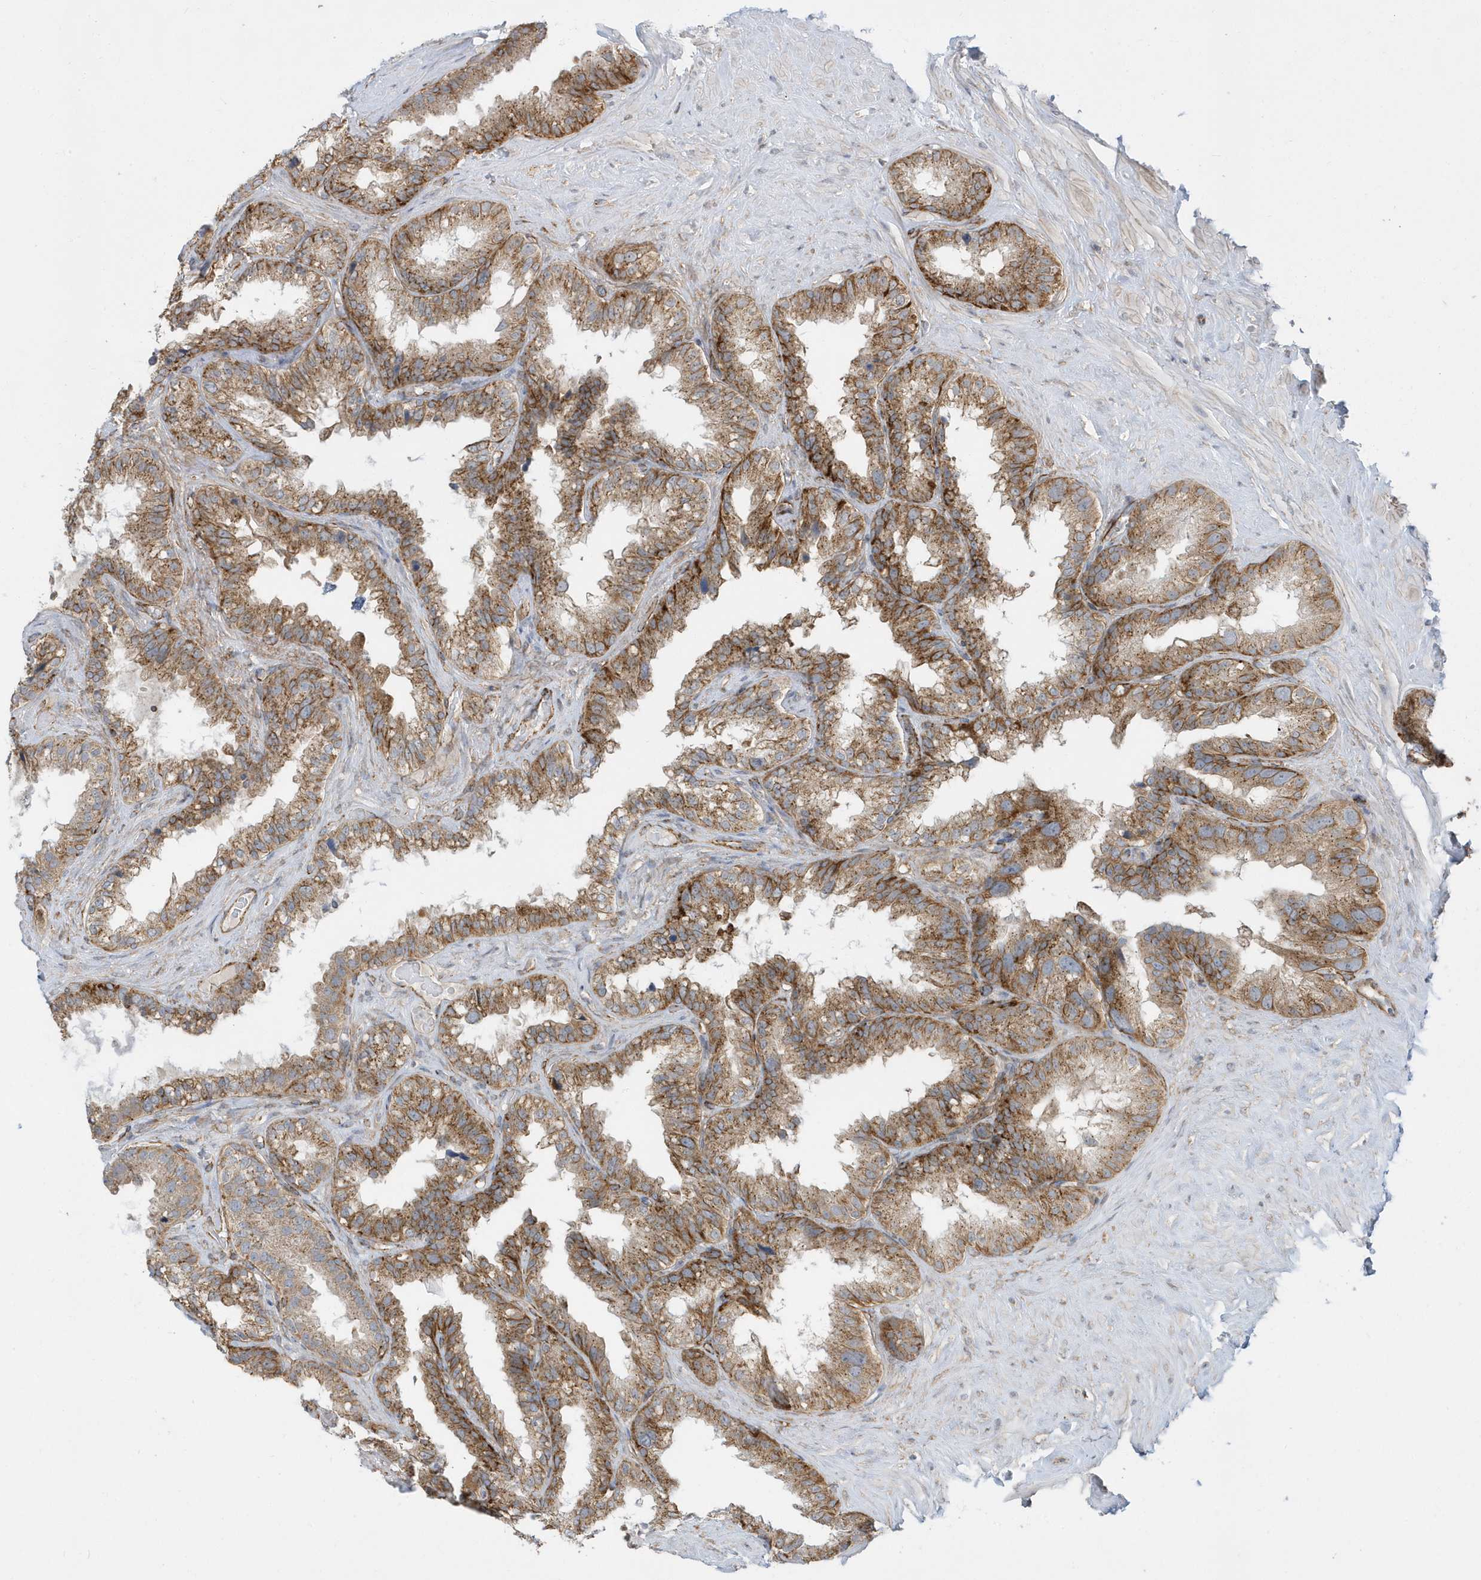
{"staining": {"intensity": "moderate", "quantity": ">75%", "location": "cytoplasmic/membranous"}, "tissue": "seminal vesicle", "cell_type": "Glandular cells", "image_type": "normal", "snomed": [{"axis": "morphology", "description": "Normal tissue, NOS"}, {"axis": "topography", "description": "Seminal veicle"}], "caption": "Brown immunohistochemical staining in unremarkable seminal vesicle displays moderate cytoplasmic/membranous expression in about >75% of glandular cells.", "gene": "HRH4", "patient": {"sex": "male", "age": 80}}